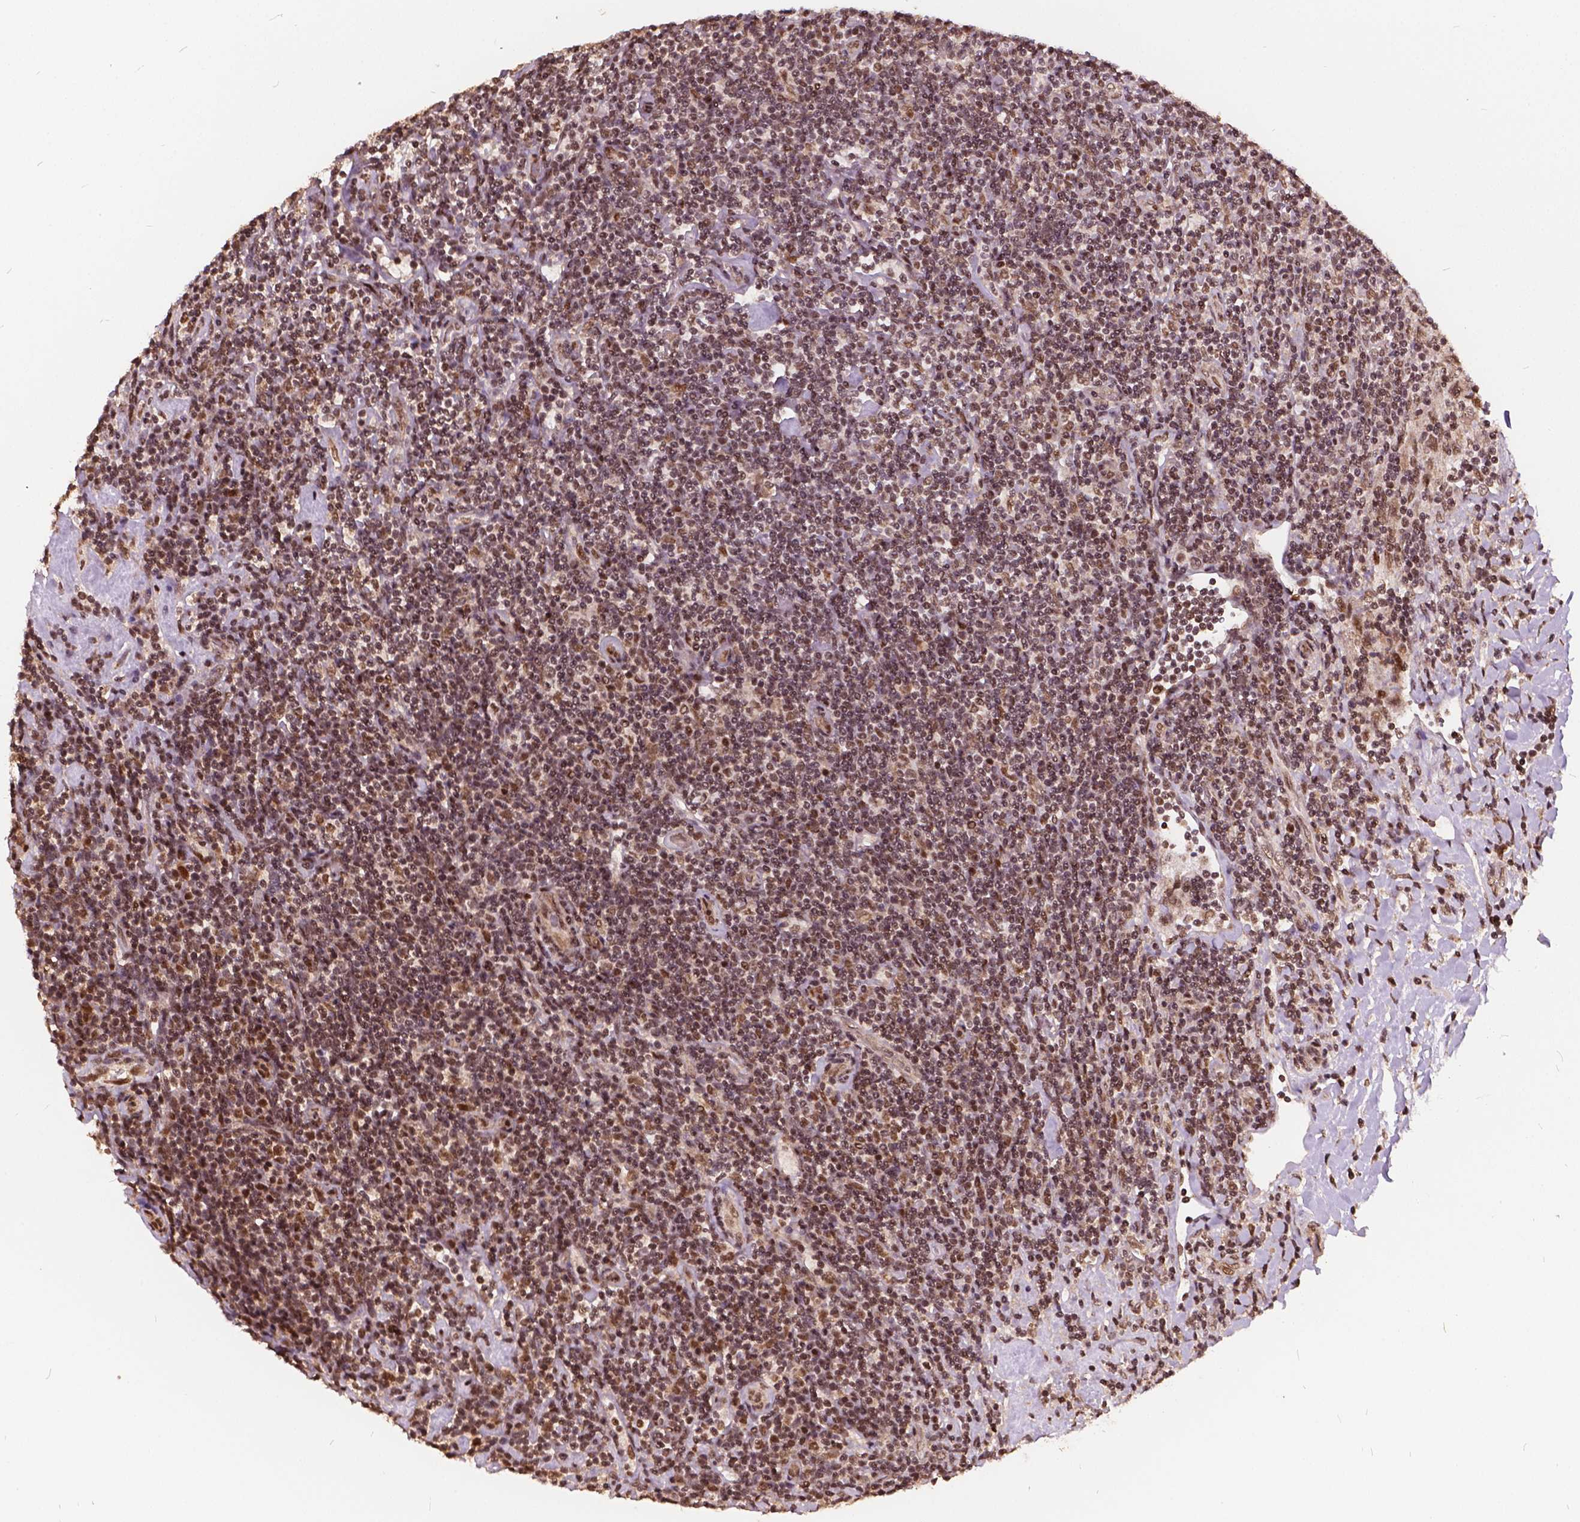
{"staining": {"intensity": "moderate", "quantity": ">75%", "location": "nuclear"}, "tissue": "lymphoma", "cell_type": "Tumor cells", "image_type": "cancer", "snomed": [{"axis": "morphology", "description": "Hodgkin's disease, NOS"}, {"axis": "topography", "description": "Lymph node"}], "caption": "Immunohistochemistry image of Hodgkin's disease stained for a protein (brown), which reveals medium levels of moderate nuclear staining in about >75% of tumor cells.", "gene": "GPS2", "patient": {"sex": "male", "age": 40}}